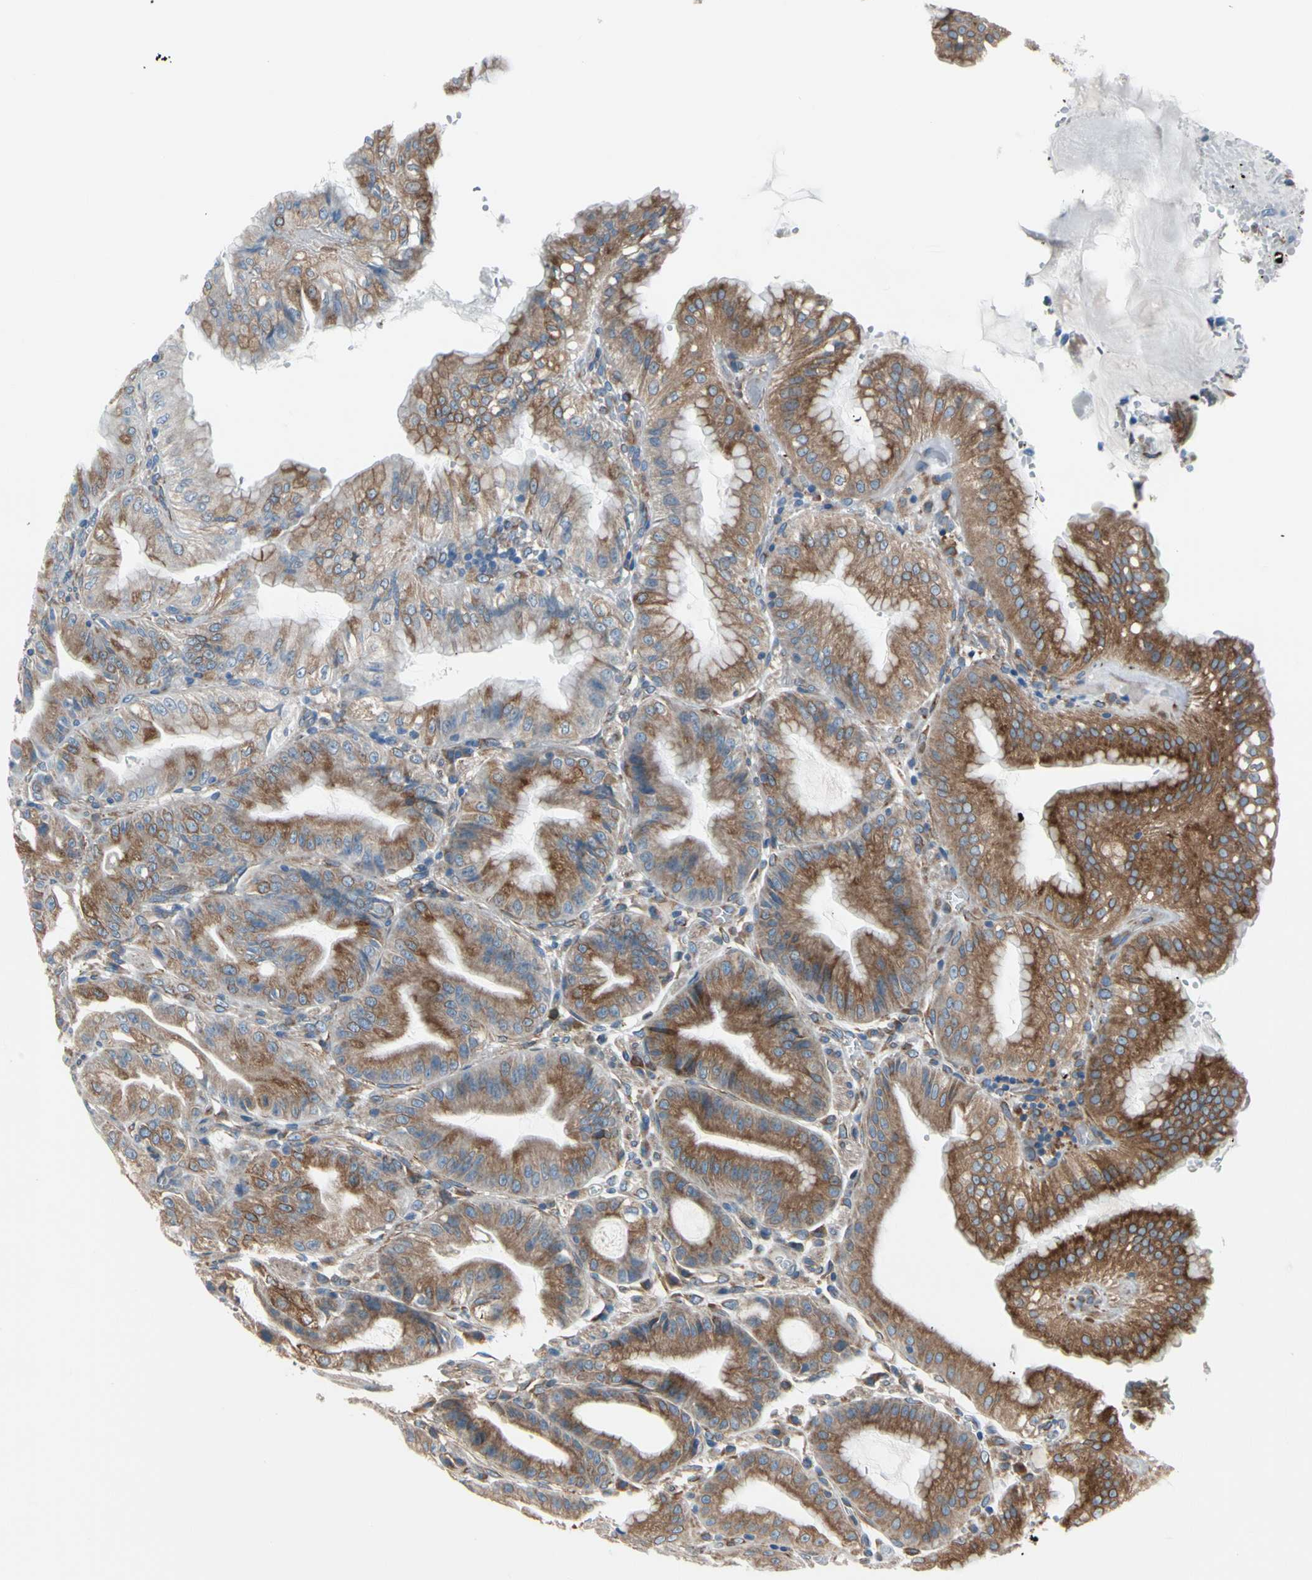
{"staining": {"intensity": "strong", "quantity": ">75%", "location": "cytoplasmic/membranous"}, "tissue": "stomach", "cell_type": "Glandular cells", "image_type": "normal", "snomed": [{"axis": "morphology", "description": "Normal tissue, NOS"}, {"axis": "topography", "description": "Stomach, lower"}], "caption": "The photomicrograph displays staining of normal stomach, revealing strong cytoplasmic/membranous protein staining (brown color) within glandular cells.", "gene": "CLCC1", "patient": {"sex": "male", "age": 71}}